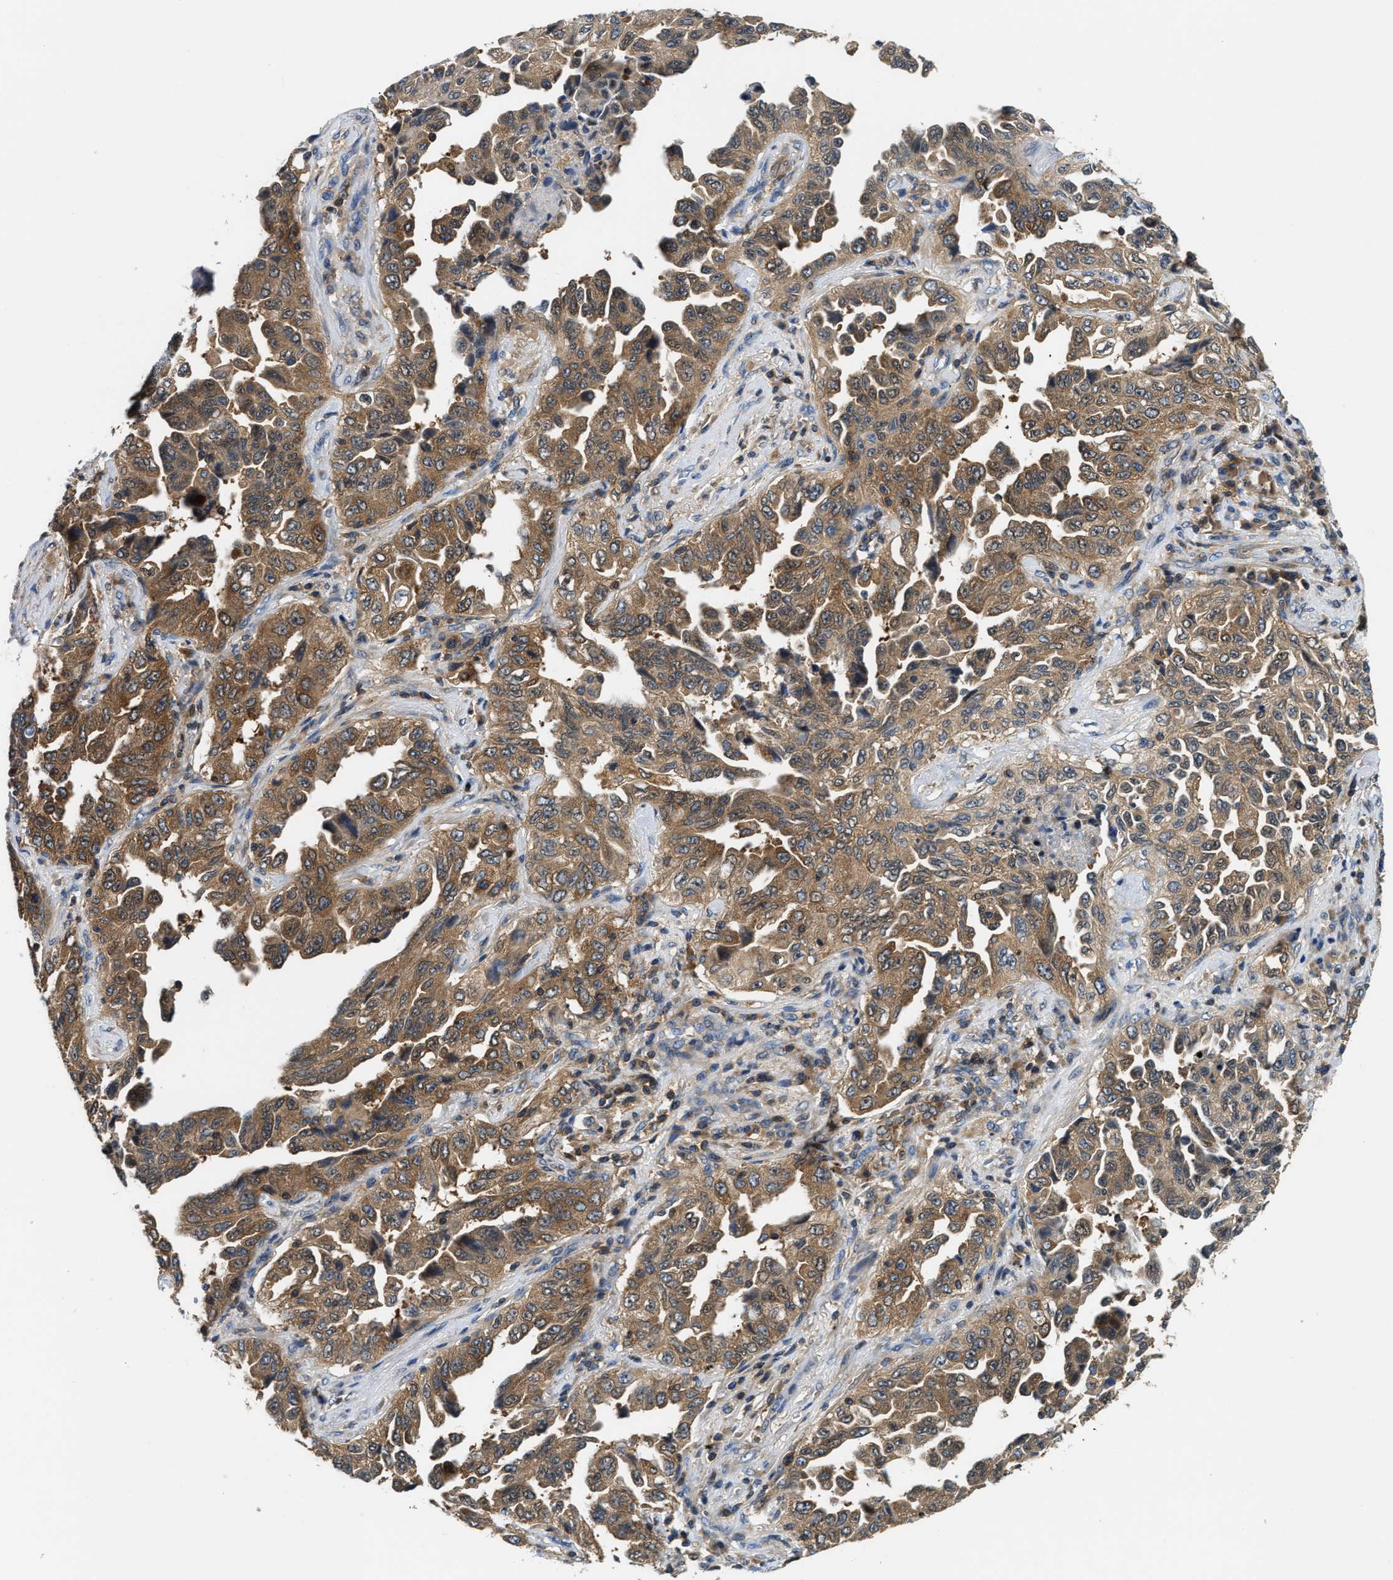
{"staining": {"intensity": "moderate", "quantity": "25%-75%", "location": "cytoplasmic/membranous"}, "tissue": "lung cancer", "cell_type": "Tumor cells", "image_type": "cancer", "snomed": [{"axis": "morphology", "description": "Adenocarcinoma, NOS"}, {"axis": "topography", "description": "Lung"}], "caption": "Moderate cytoplasmic/membranous positivity is seen in about 25%-75% of tumor cells in lung cancer.", "gene": "CCM2", "patient": {"sex": "female", "age": 51}}